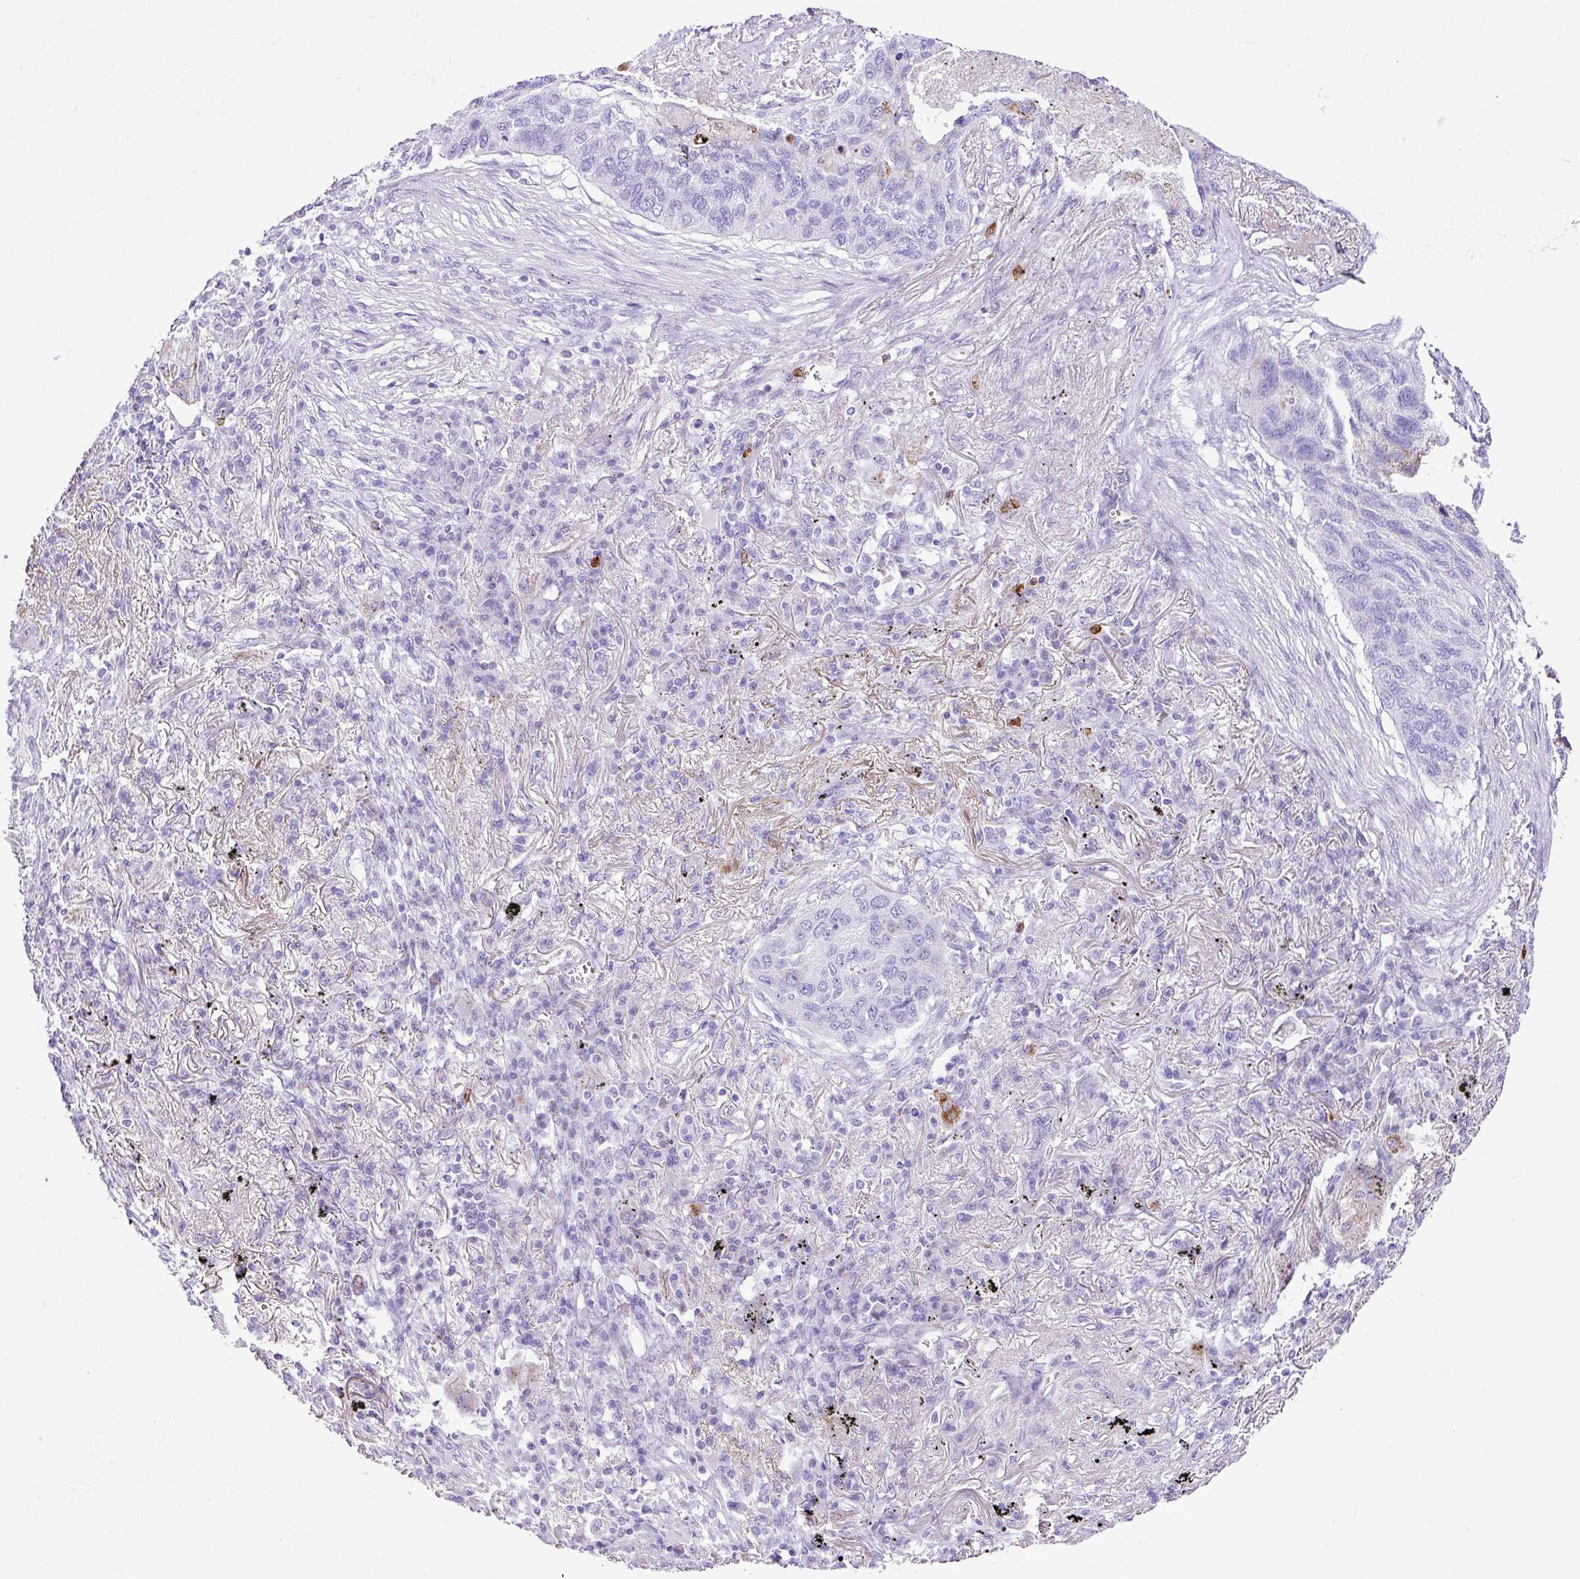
{"staining": {"intensity": "negative", "quantity": "none", "location": "none"}, "tissue": "lung cancer", "cell_type": "Tumor cells", "image_type": "cancer", "snomed": [{"axis": "morphology", "description": "Squamous cell carcinoma, NOS"}, {"axis": "topography", "description": "Lung"}], "caption": "Immunohistochemistry image of neoplastic tissue: squamous cell carcinoma (lung) stained with DAB reveals no significant protein staining in tumor cells. The staining is performed using DAB (3,3'-diaminobenzidine) brown chromogen with nuclei counter-stained in using hematoxylin.", "gene": "RCAN2", "patient": {"sex": "female", "age": 63}}